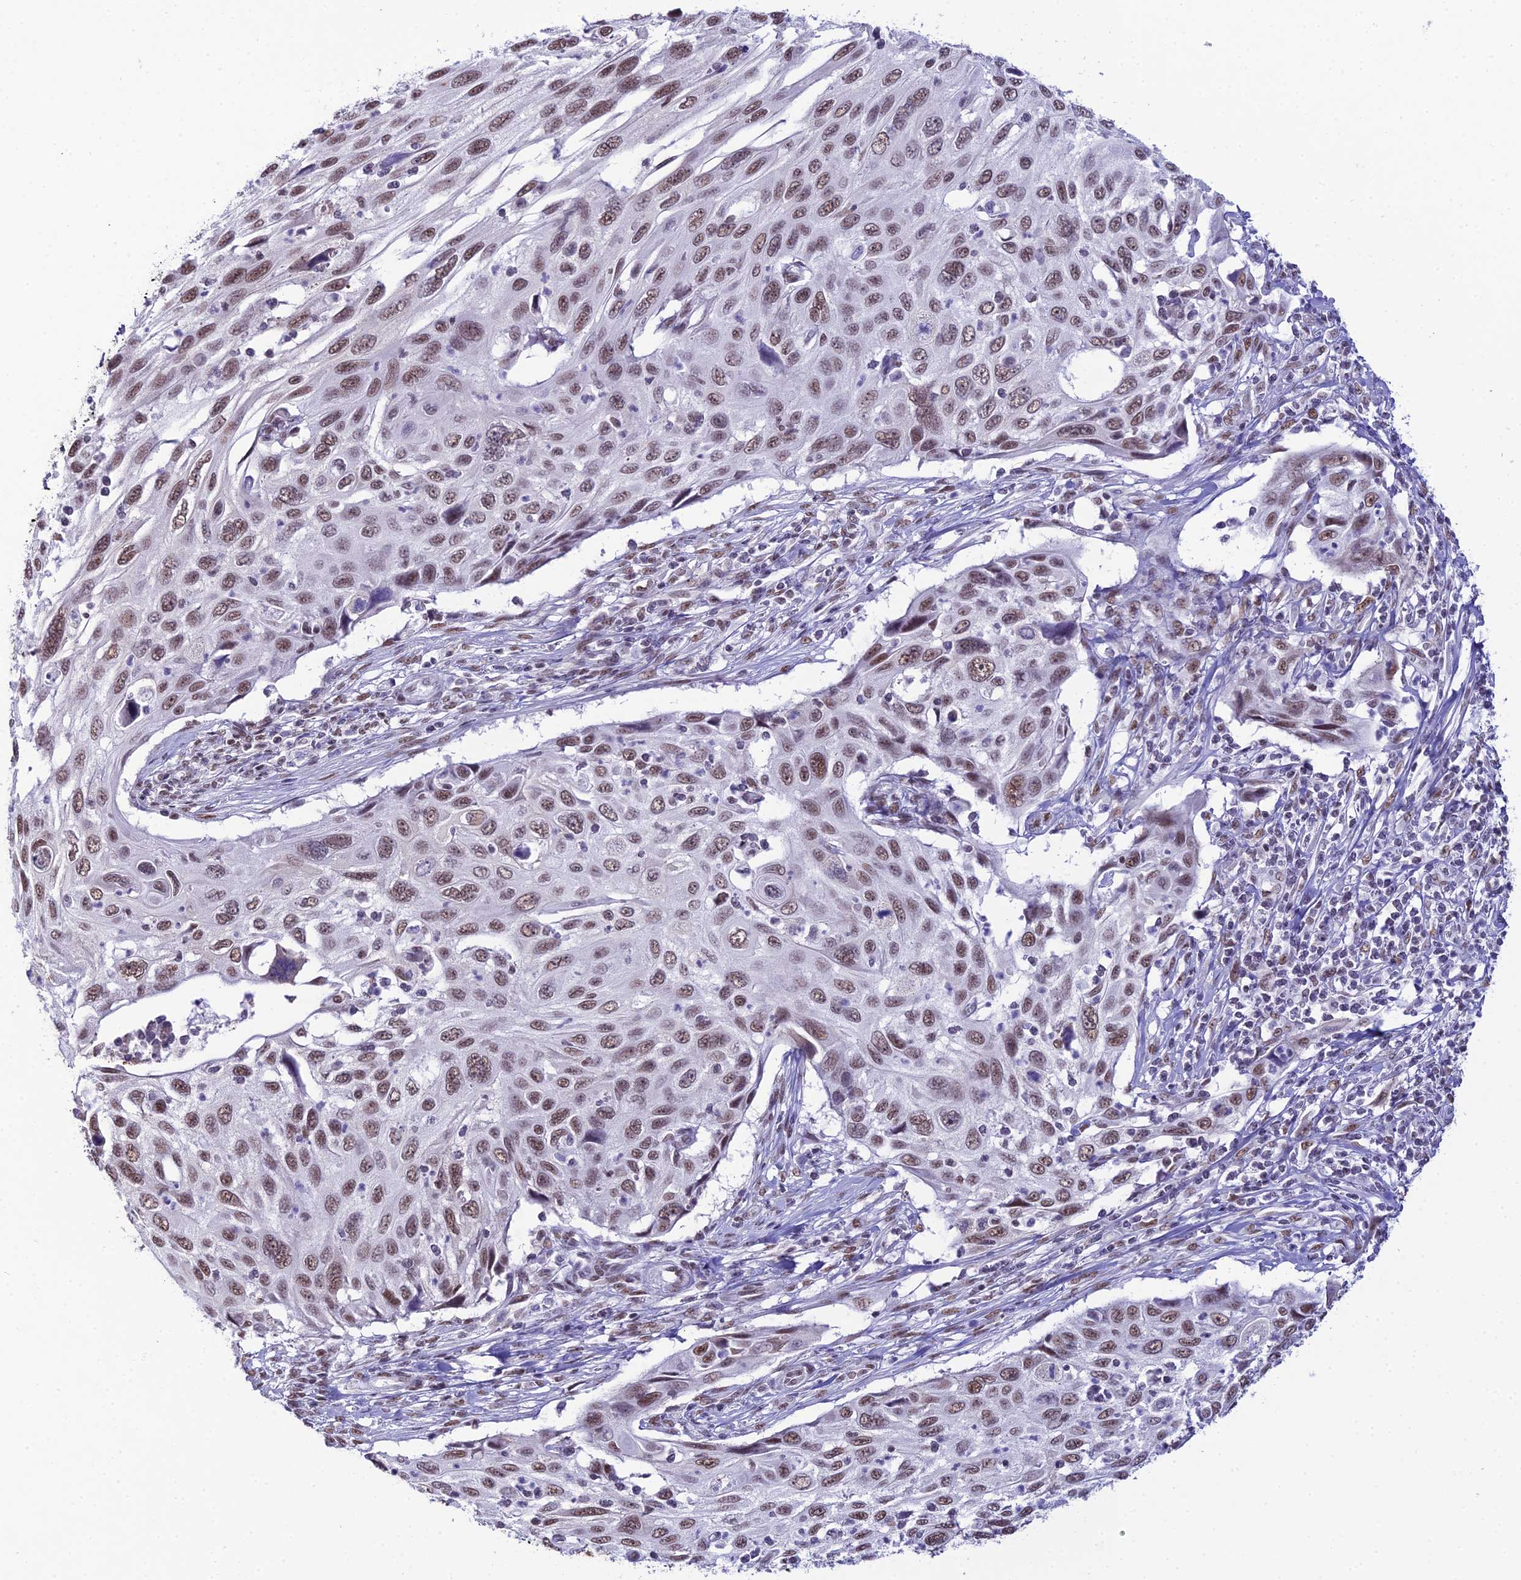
{"staining": {"intensity": "moderate", "quantity": ">75%", "location": "nuclear"}, "tissue": "cervical cancer", "cell_type": "Tumor cells", "image_type": "cancer", "snomed": [{"axis": "morphology", "description": "Squamous cell carcinoma, NOS"}, {"axis": "topography", "description": "Cervix"}], "caption": "Tumor cells display medium levels of moderate nuclear positivity in about >75% of cells in human squamous cell carcinoma (cervical).", "gene": "RBM12", "patient": {"sex": "female", "age": 70}}